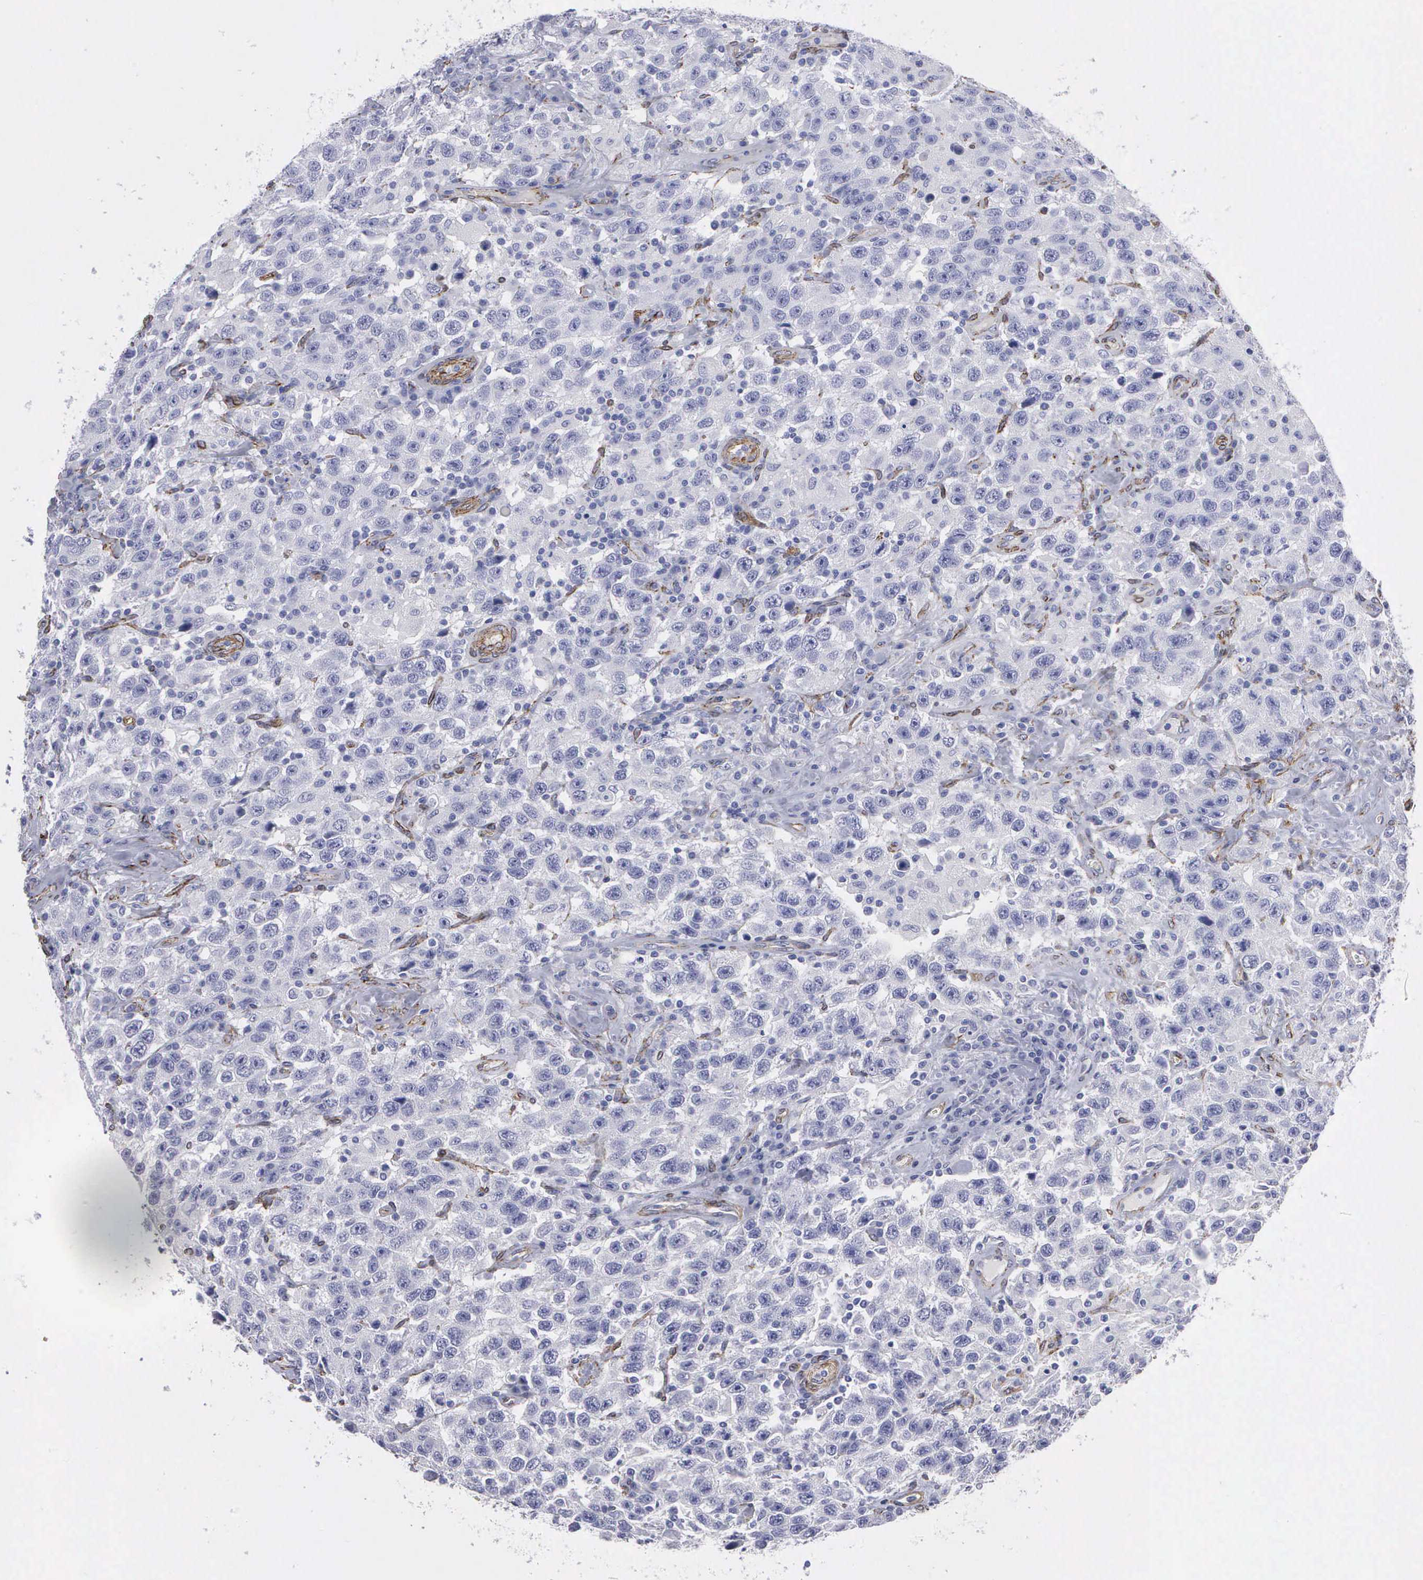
{"staining": {"intensity": "negative", "quantity": "none", "location": "none"}, "tissue": "testis cancer", "cell_type": "Tumor cells", "image_type": "cancer", "snomed": [{"axis": "morphology", "description": "Seminoma, NOS"}, {"axis": "topography", "description": "Testis"}], "caption": "The immunohistochemistry (IHC) histopathology image has no significant positivity in tumor cells of testis cancer tissue.", "gene": "MAGEB10", "patient": {"sex": "male", "age": 41}}